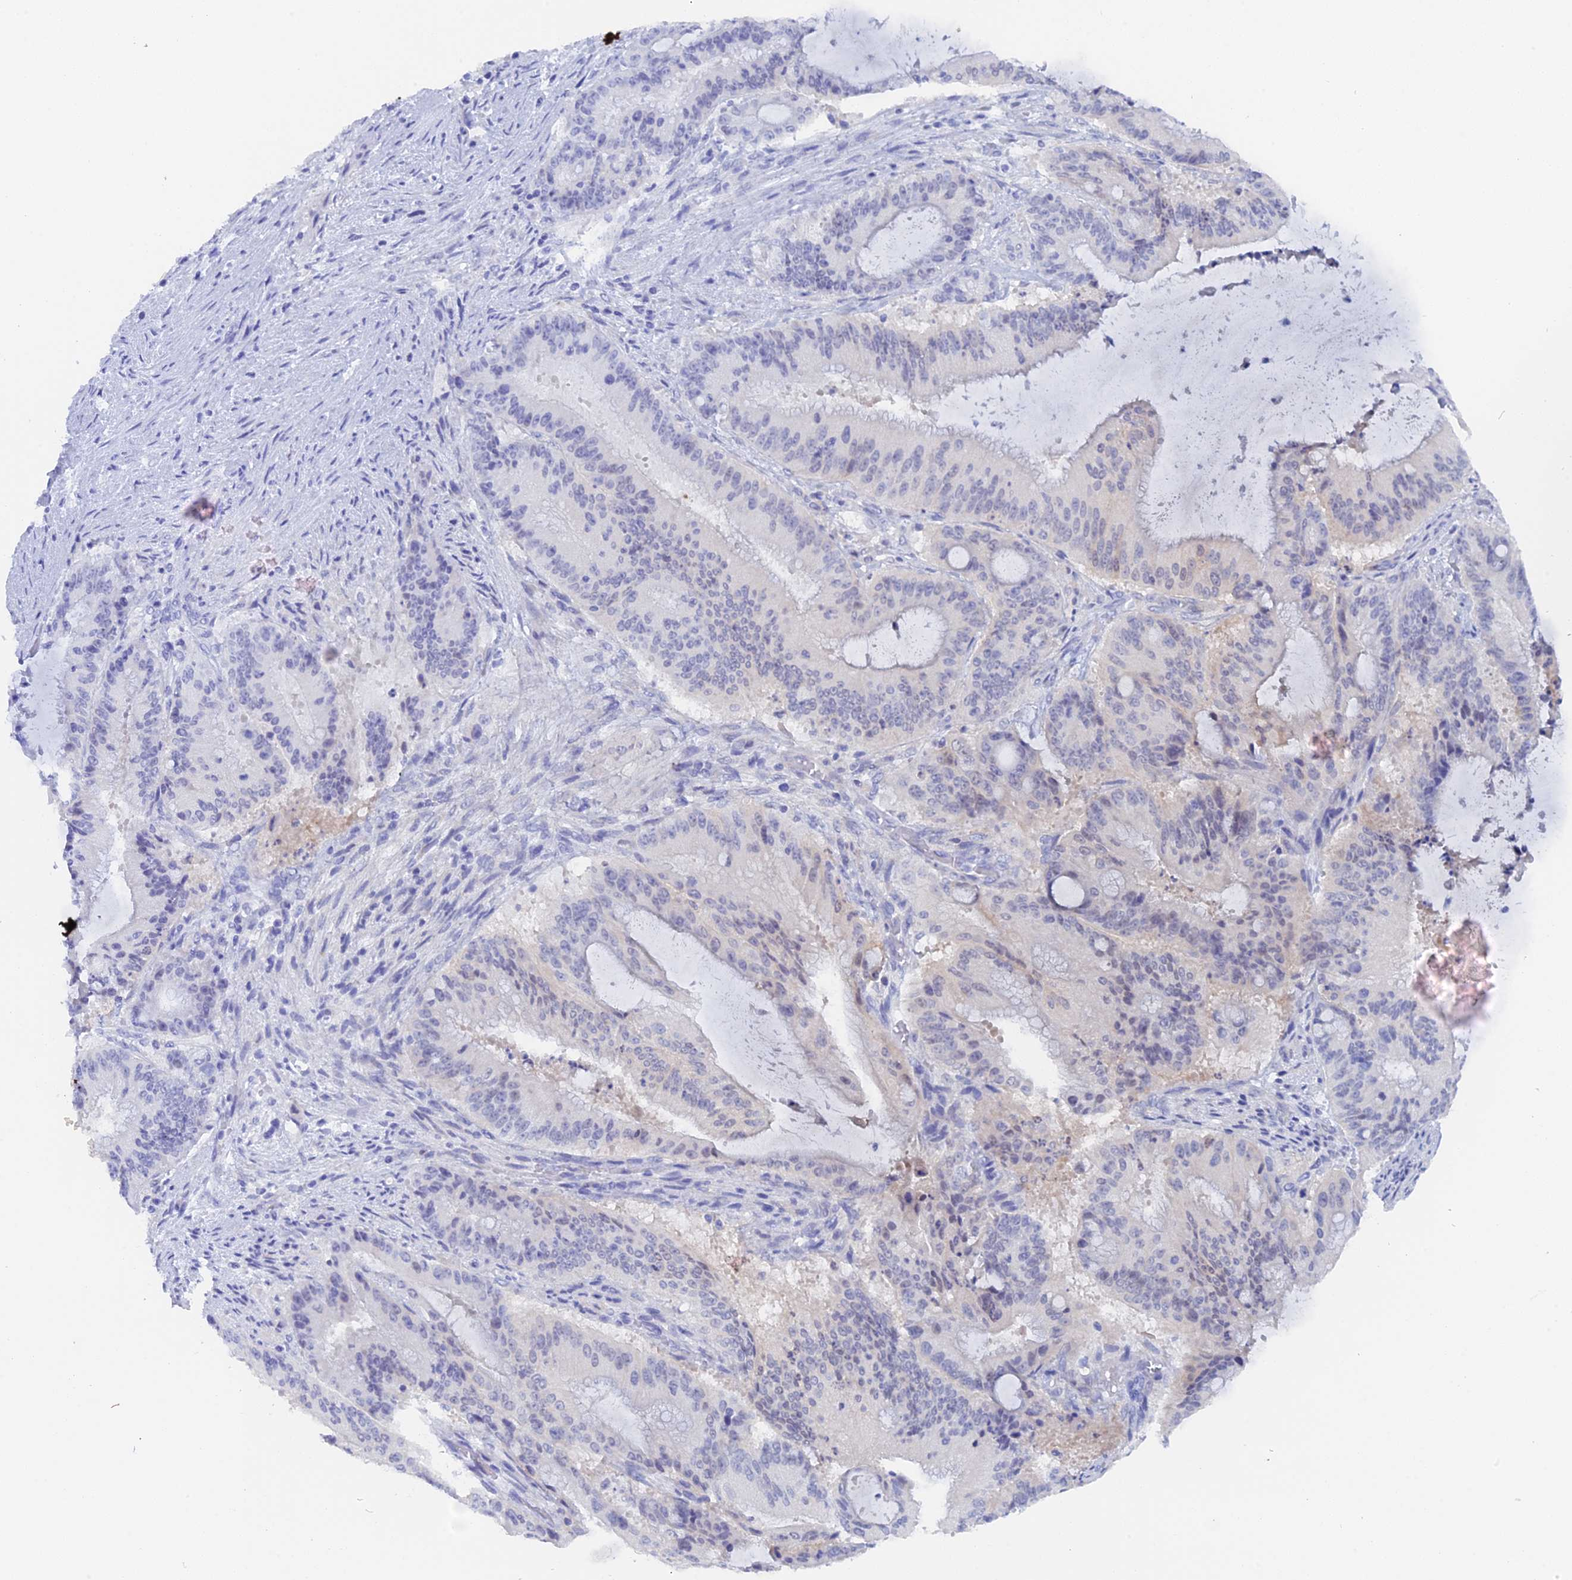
{"staining": {"intensity": "negative", "quantity": "none", "location": "none"}, "tissue": "liver cancer", "cell_type": "Tumor cells", "image_type": "cancer", "snomed": [{"axis": "morphology", "description": "Normal tissue, NOS"}, {"axis": "morphology", "description": "Cholangiocarcinoma"}, {"axis": "topography", "description": "Liver"}, {"axis": "topography", "description": "Peripheral nerve tissue"}], "caption": "Tumor cells are negative for brown protein staining in liver cholangiocarcinoma.", "gene": "DACT3", "patient": {"sex": "female", "age": 73}}